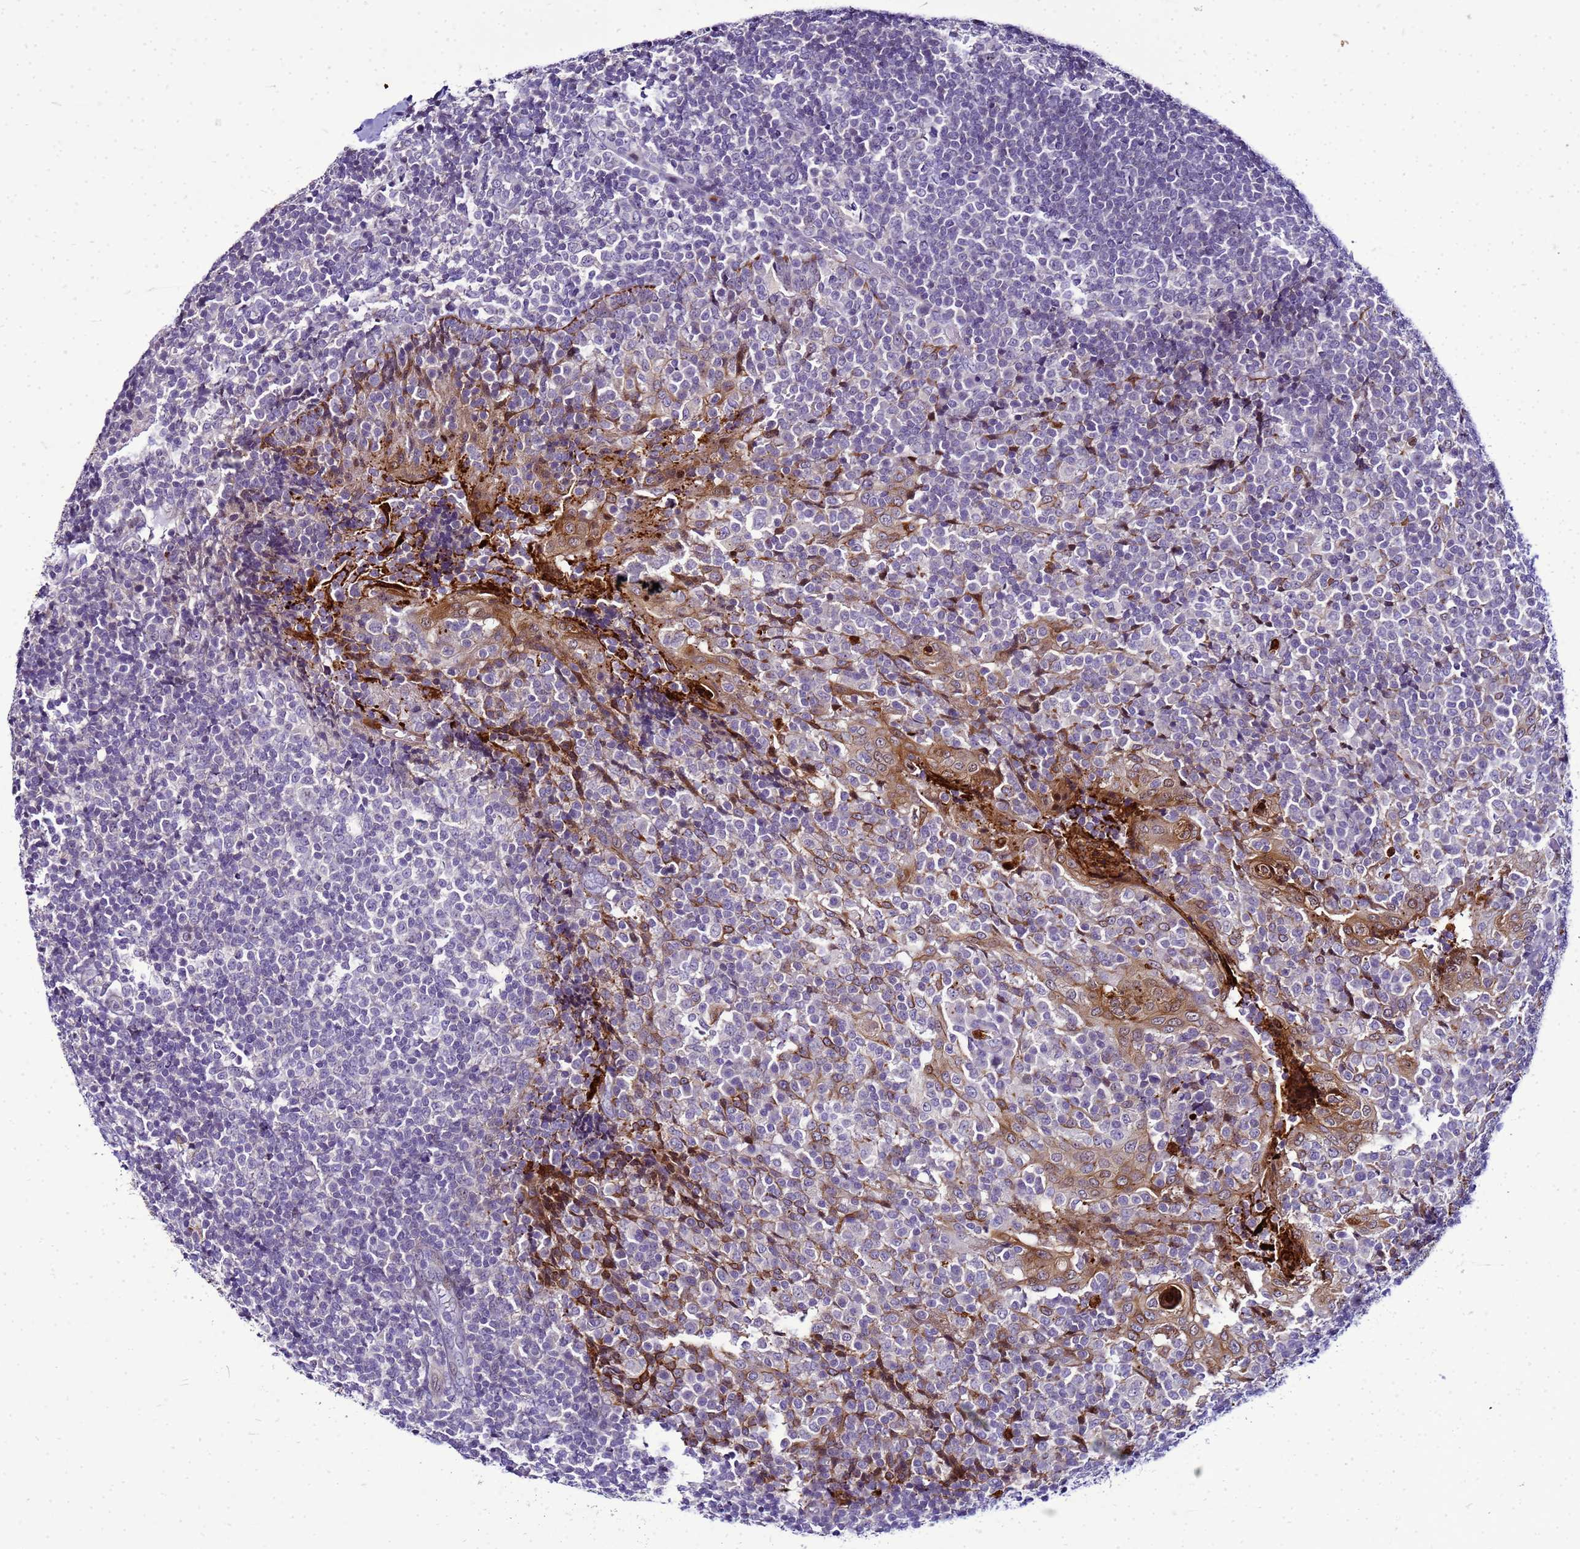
{"staining": {"intensity": "negative", "quantity": "none", "location": "none"}, "tissue": "tonsil", "cell_type": "Germinal center cells", "image_type": "normal", "snomed": [{"axis": "morphology", "description": "Normal tissue, NOS"}, {"axis": "topography", "description": "Tonsil"}], "caption": "High power microscopy micrograph of an immunohistochemistry micrograph of benign tonsil, revealing no significant positivity in germinal center cells.", "gene": "VPS4B", "patient": {"sex": "female", "age": 19}}